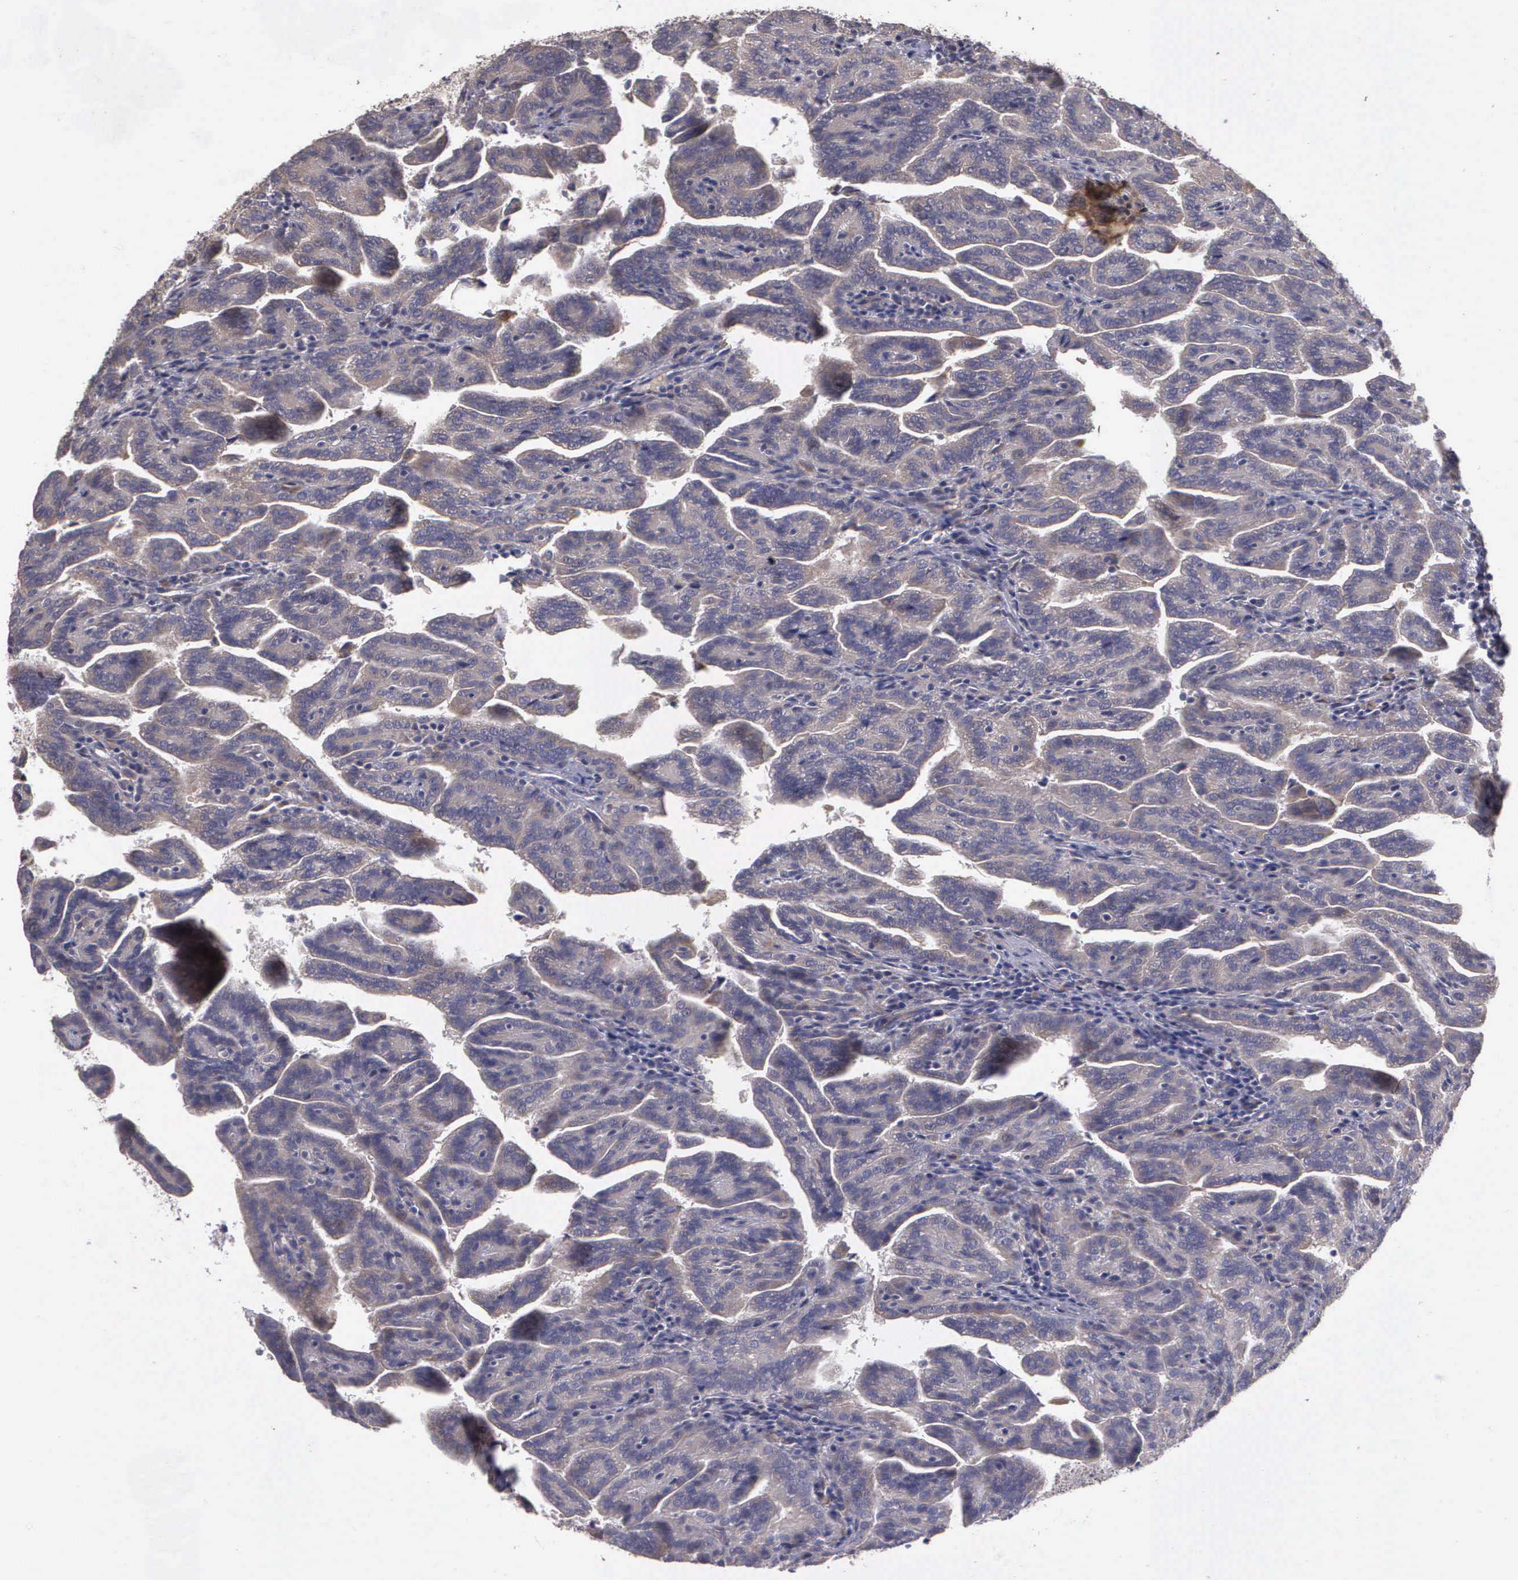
{"staining": {"intensity": "weak", "quantity": ">75%", "location": "cytoplasmic/membranous"}, "tissue": "renal cancer", "cell_type": "Tumor cells", "image_type": "cancer", "snomed": [{"axis": "morphology", "description": "Adenocarcinoma, NOS"}, {"axis": "topography", "description": "Kidney"}], "caption": "Immunohistochemistry (IHC) of renal cancer reveals low levels of weak cytoplasmic/membranous staining in approximately >75% of tumor cells.", "gene": "RTL10", "patient": {"sex": "male", "age": 61}}